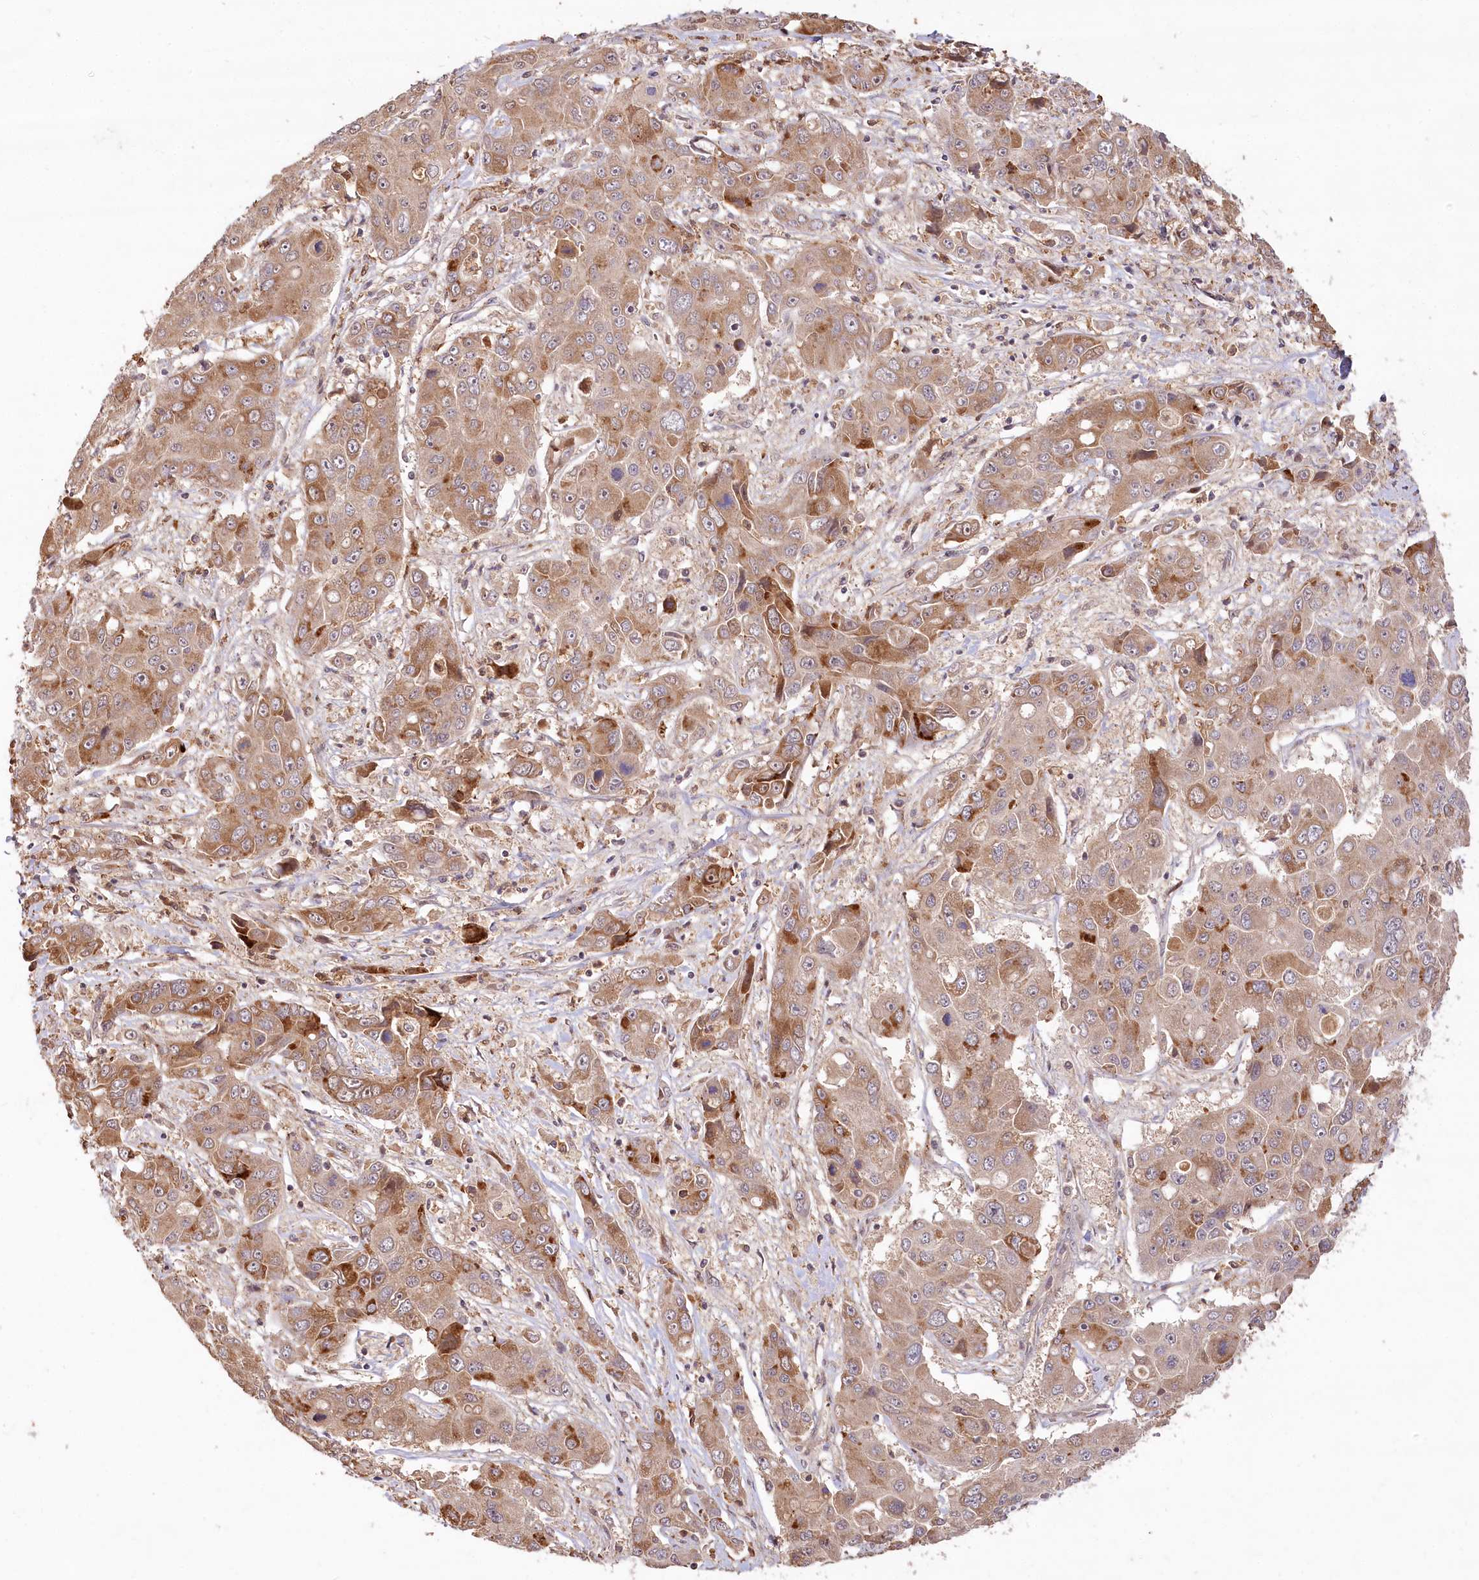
{"staining": {"intensity": "moderate", "quantity": ">75%", "location": "cytoplasmic/membranous"}, "tissue": "liver cancer", "cell_type": "Tumor cells", "image_type": "cancer", "snomed": [{"axis": "morphology", "description": "Cholangiocarcinoma"}, {"axis": "topography", "description": "Liver"}], "caption": "Brown immunohistochemical staining in human cholangiocarcinoma (liver) displays moderate cytoplasmic/membranous expression in about >75% of tumor cells. (IHC, brightfield microscopy, high magnification).", "gene": "IRAK1BP1", "patient": {"sex": "male", "age": 67}}